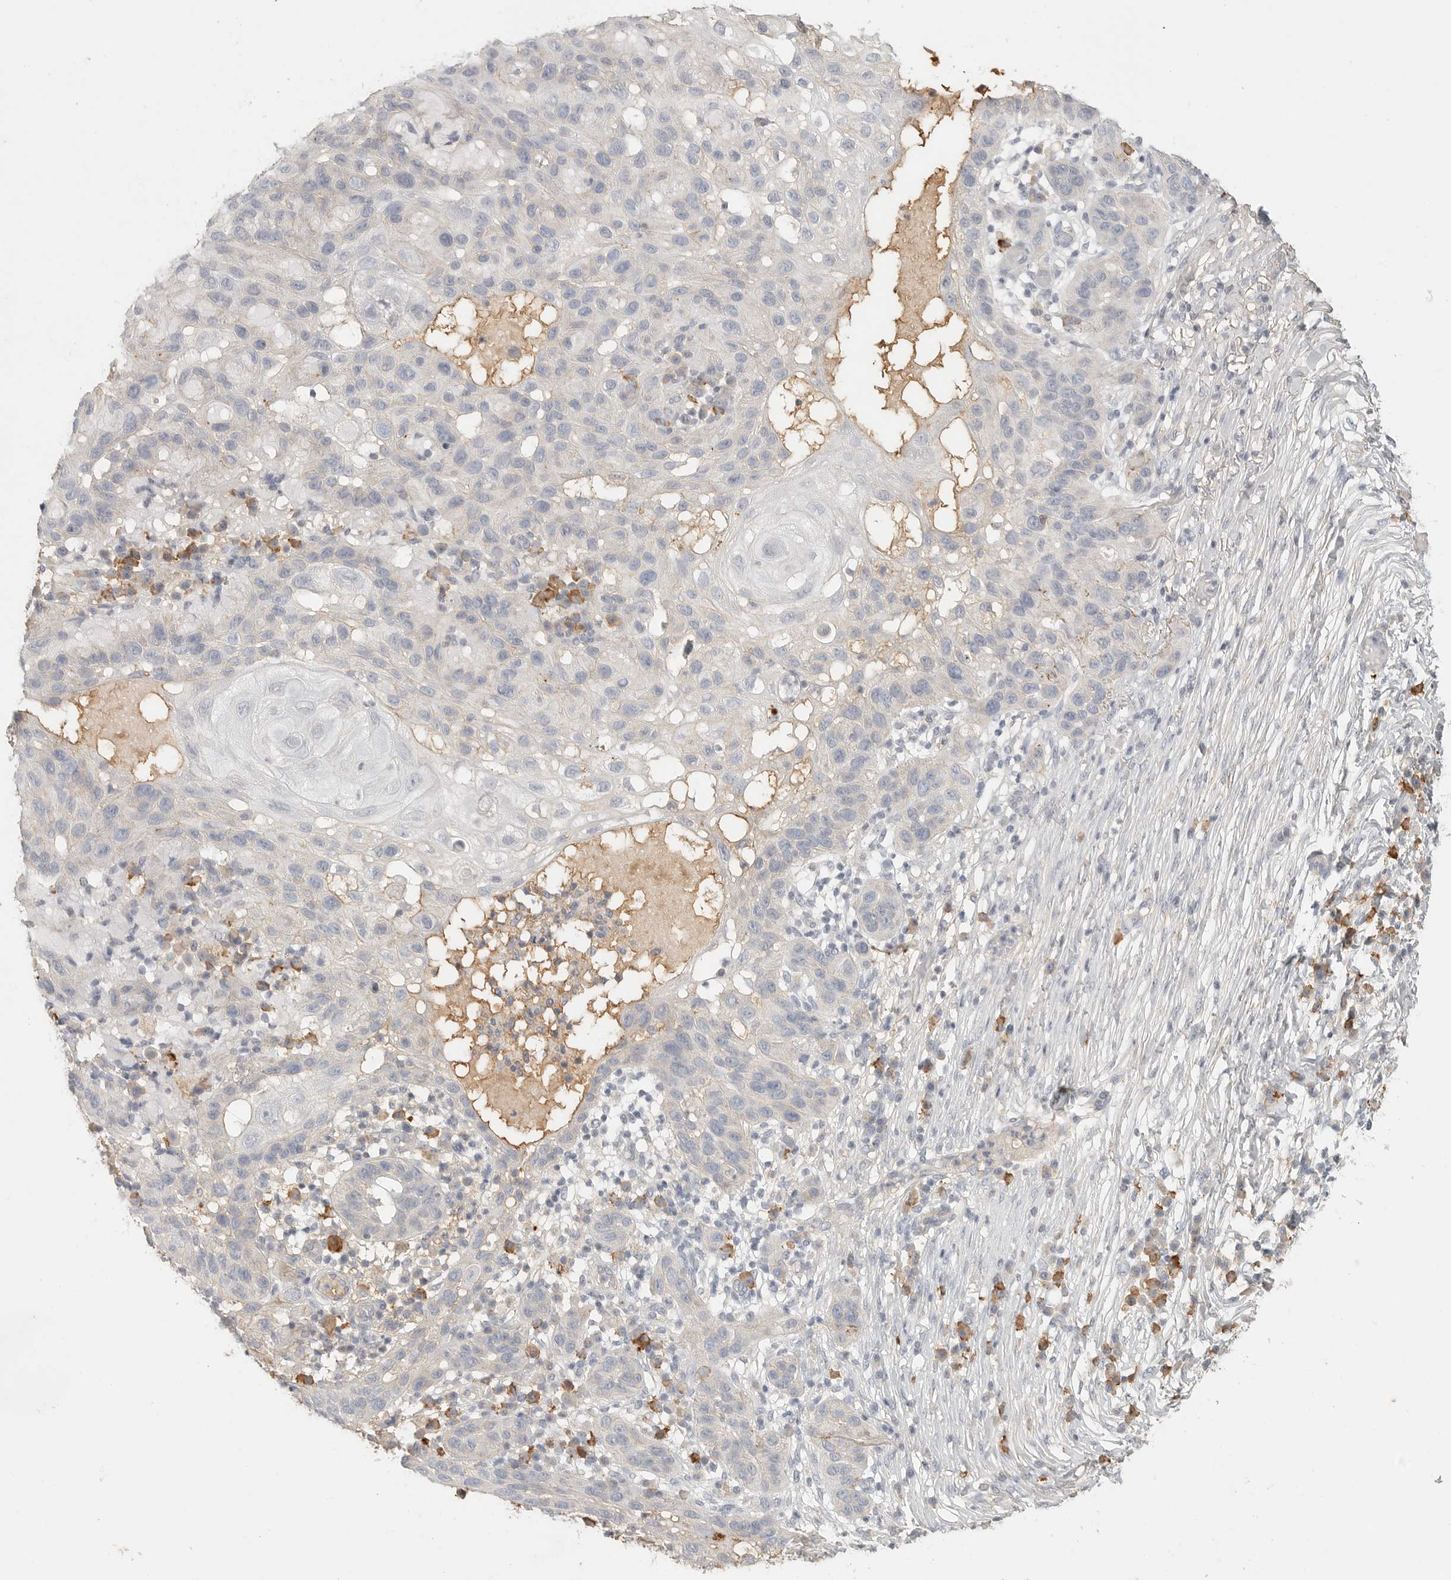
{"staining": {"intensity": "negative", "quantity": "none", "location": "none"}, "tissue": "skin cancer", "cell_type": "Tumor cells", "image_type": "cancer", "snomed": [{"axis": "morphology", "description": "Normal tissue, NOS"}, {"axis": "morphology", "description": "Squamous cell carcinoma, NOS"}, {"axis": "topography", "description": "Skin"}], "caption": "Tumor cells show no significant positivity in squamous cell carcinoma (skin).", "gene": "SLC25A36", "patient": {"sex": "female", "age": 96}}